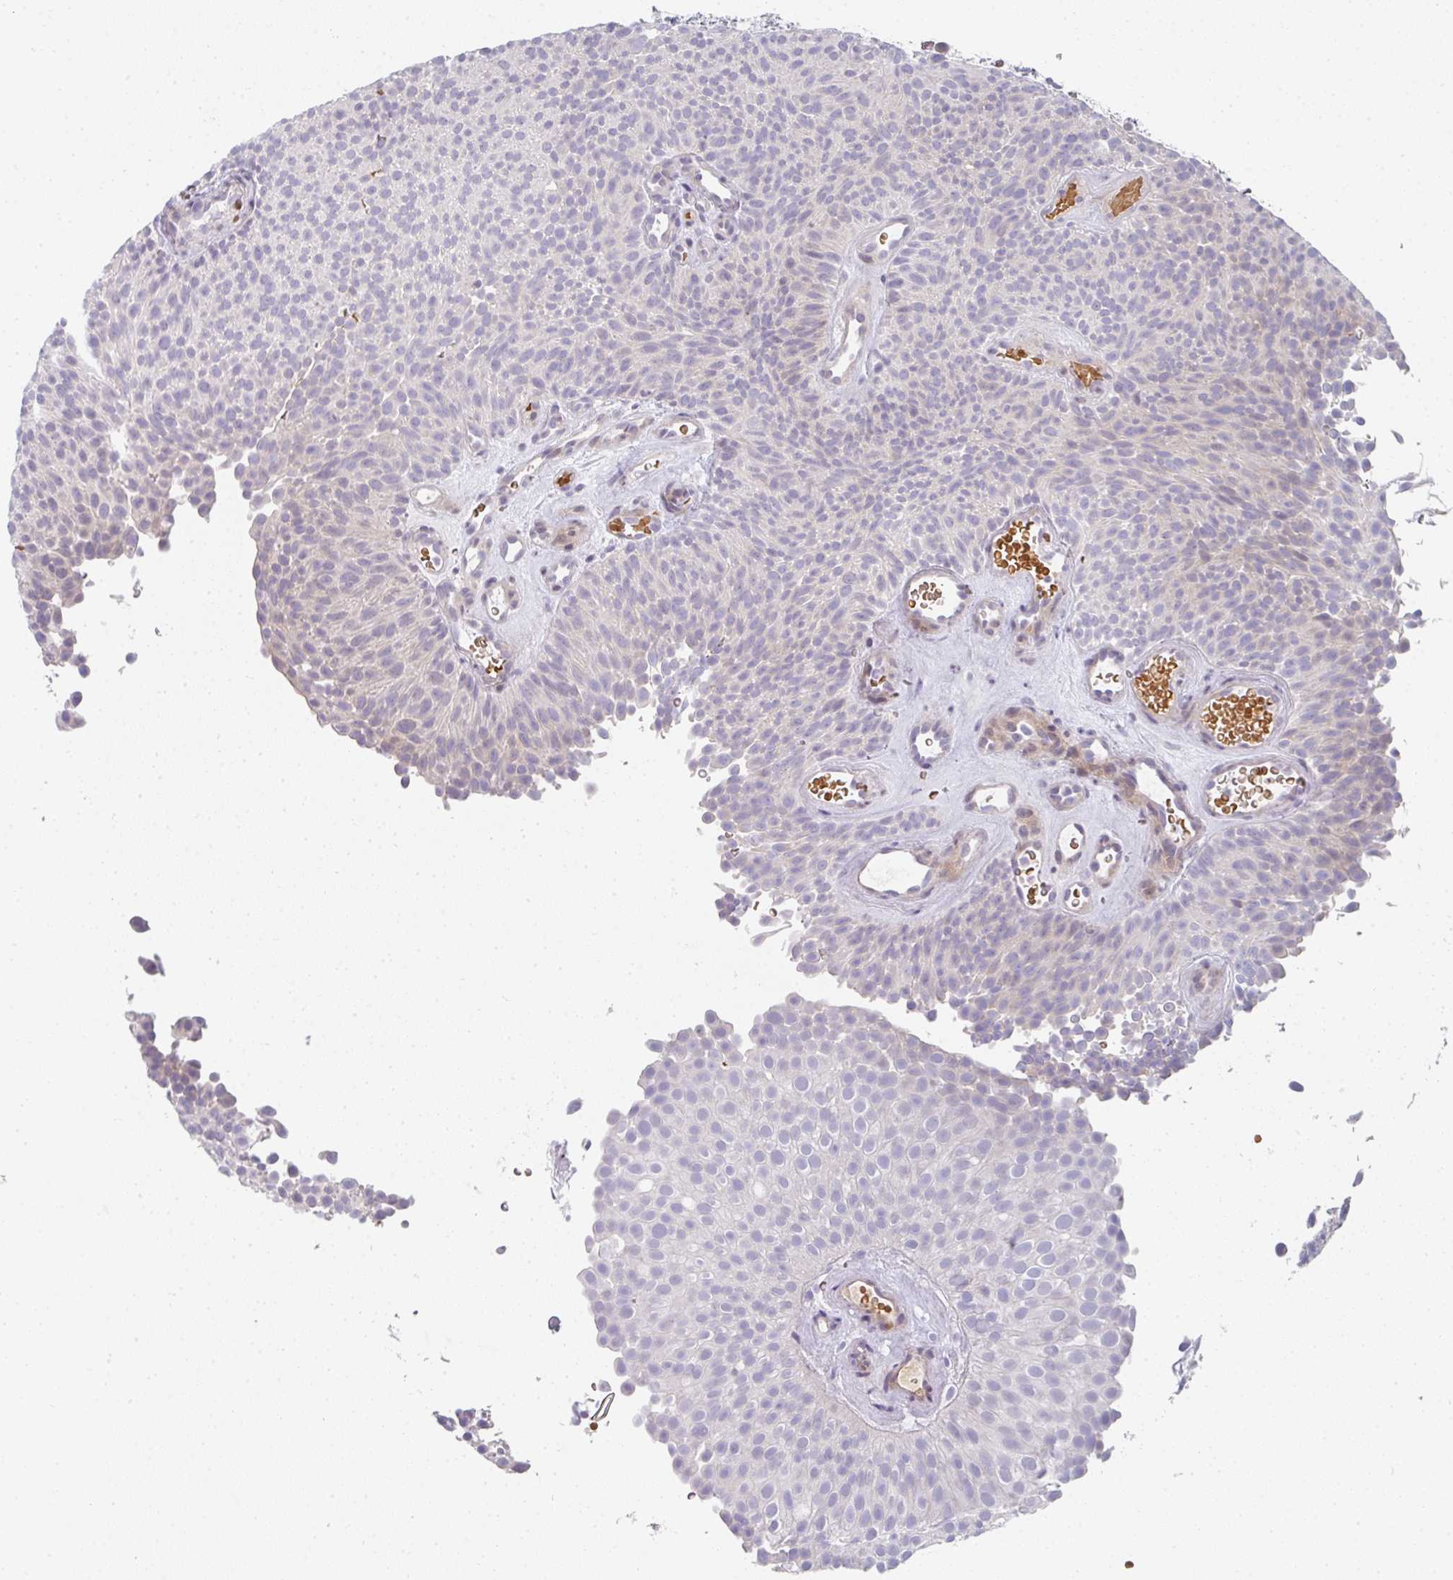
{"staining": {"intensity": "negative", "quantity": "none", "location": "none"}, "tissue": "urothelial cancer", "cell_type": "Tumor cells", "image_type": "cancer", "snomed": [{"axis": "morphology", "description": "Urothelial carcinoma, Low grade"}, {"axis": "topography", "description": "Urinary bladder"}], "caption": "Immunohistochemical staining of urothelial cancer displays no significant expression in tumor cells.", "gene": "NEU2", "patient": {"sex": "male", "age": 78}}